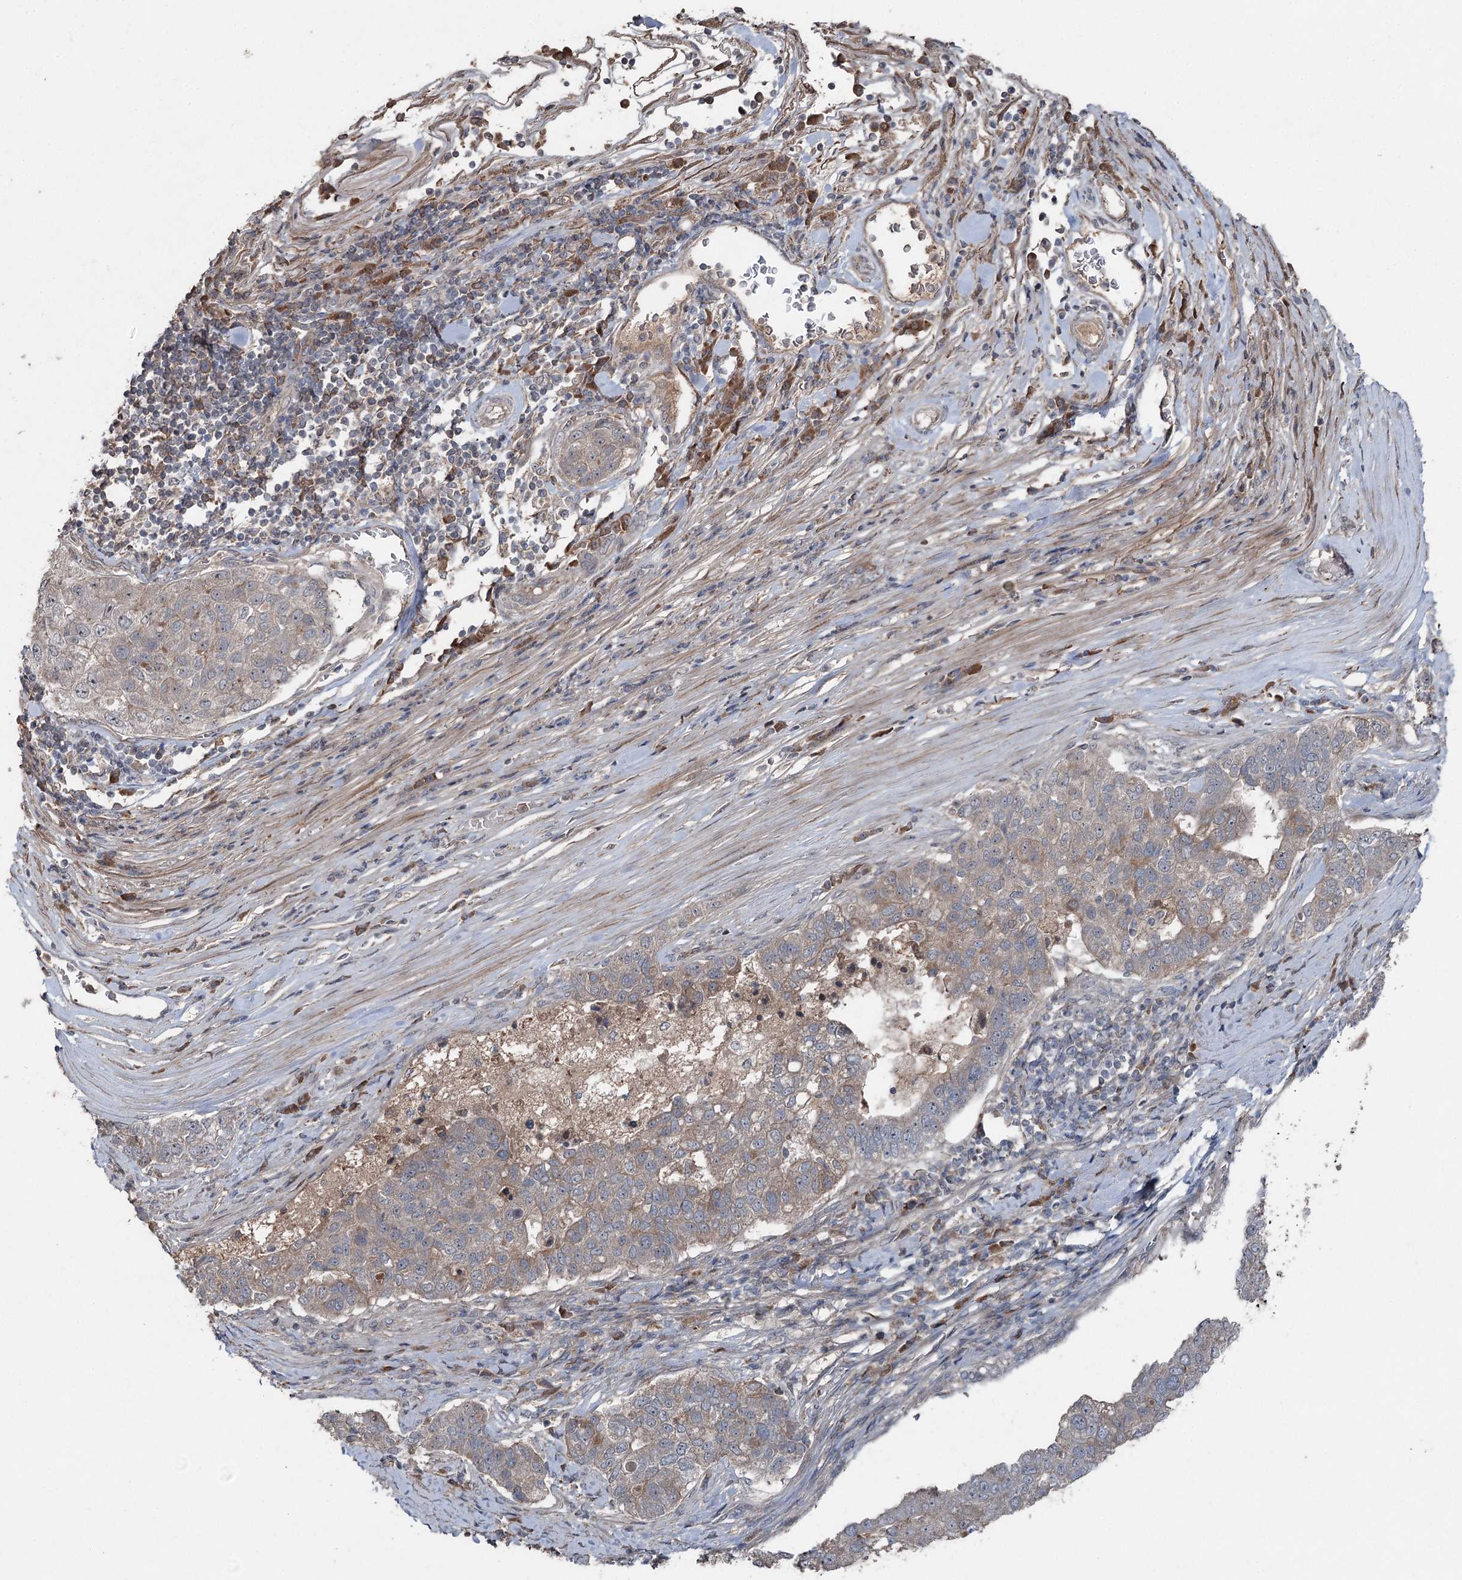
{"staining": {"intensity": "weak", "quantity": "<25%", "location": "cytoplasmic/membranous"}, "tissue": "pancreatic cancer", "cell_type": "Tumor cells", "image_type": "cancer", "snomed": [{"axis": "morphology", "description": "Adenocarcinoma, NOS"}, {"axis": "topography", "description": "Pancreas"}], "caption": "Tumor cells show no significant protein expression in pancreatic cancer (adenocarcinoma).", "gene": "MAPK8IP2", "patient": {"sex": "female", "age": 61}}